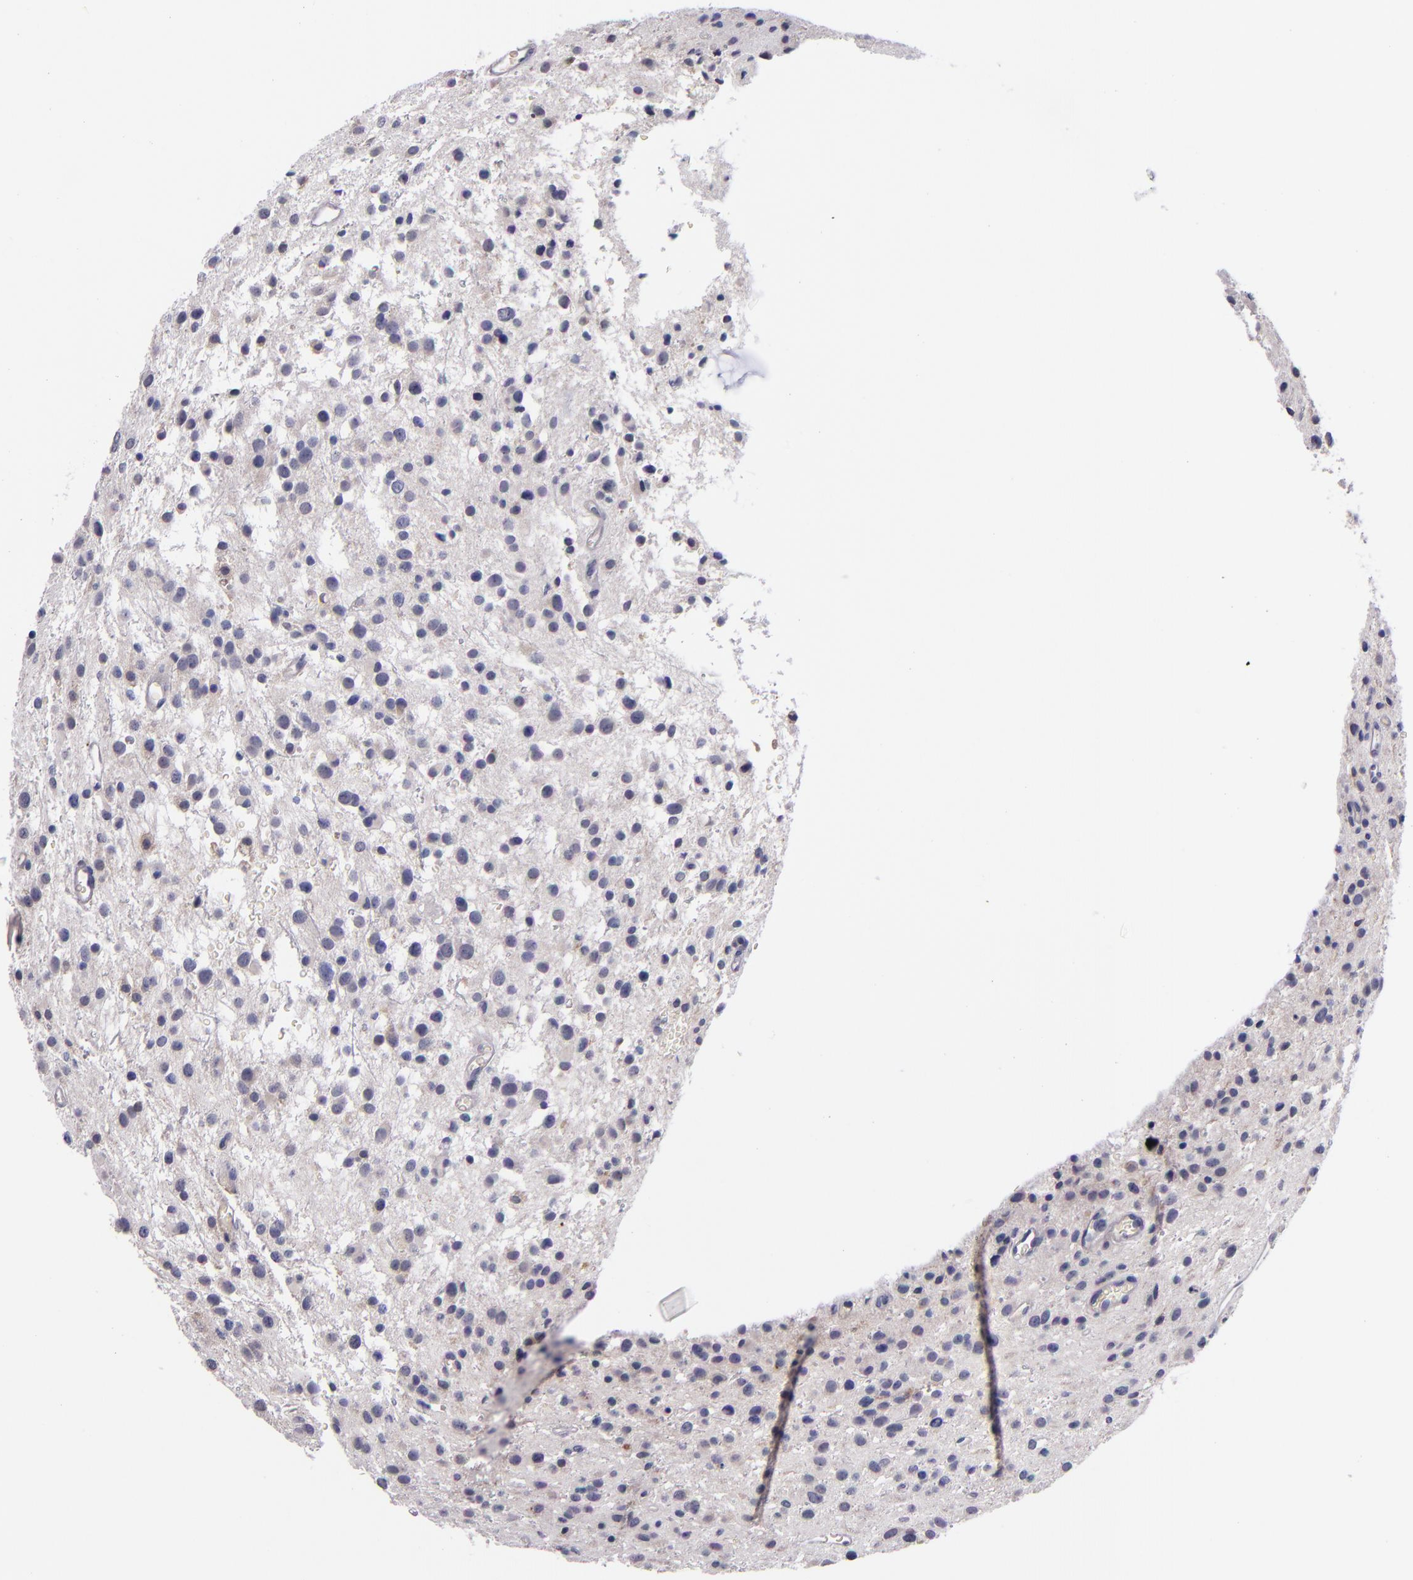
{"staining": {"intensity": "negative", "quantity": "none", "location": "none"}, "tissue": "glioma", "cell_type": "Tumor cells", "image_type": "cancer", "snomed": [{"axis": "morphology", "description": "Glioma, malignant, Low grade"}, {"axis": "topography", "description": "Brain"}], "caption": "Photomicrograph shows no significant protein expression in tumor cells of malignant low-grade glioma.", "gene": "RBP4", "patient": {"sex": "female", "age": 36}}